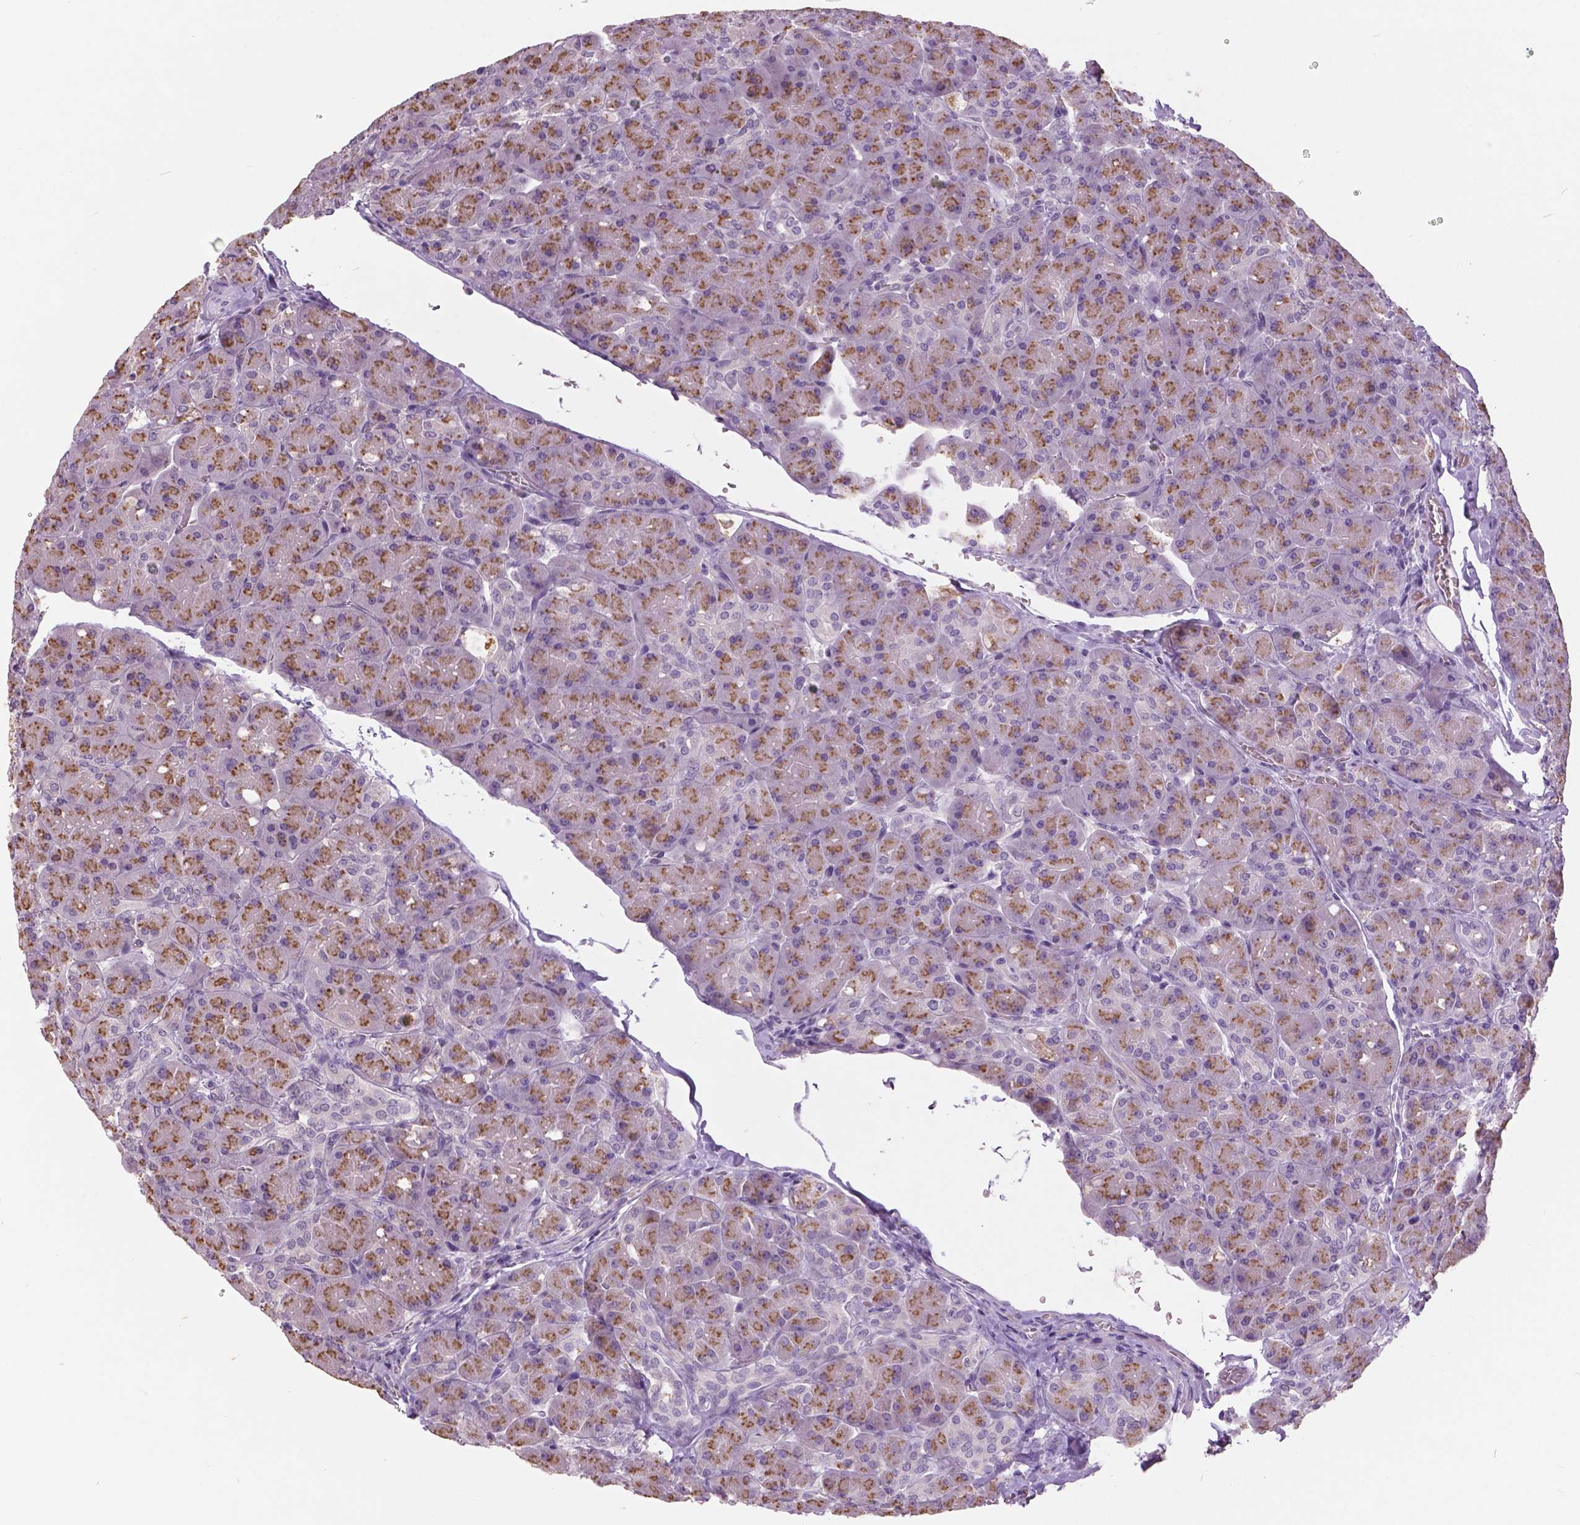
{"staining": {"intensity": "moderate", "quantity": "25%-75%", "location": "cytoplasmic/membranous"}, "tissue": "pancreas", "cell_type": "Exocrine glandular cells", "image_type": "normal", "snomed": [{"axis": "morphology", "description": "Normal tissue, NOS"}, {"axis": "topography", "description": "Pancreas"}], "caption": "Immunohistochemical staining of normal pancreas demonstrates moderate cytoplasmic/membranous protein positivity in approximately 25%-75% of exocrine glandular cells. Using DAB (3,3'-diaminobenzidine) (brown) and hematoxylin (blue) stains, captured at high magnification using brightfield microscopy.", "gene": "GRIN2A", "patient": {"sex": "male", "age": 55}}